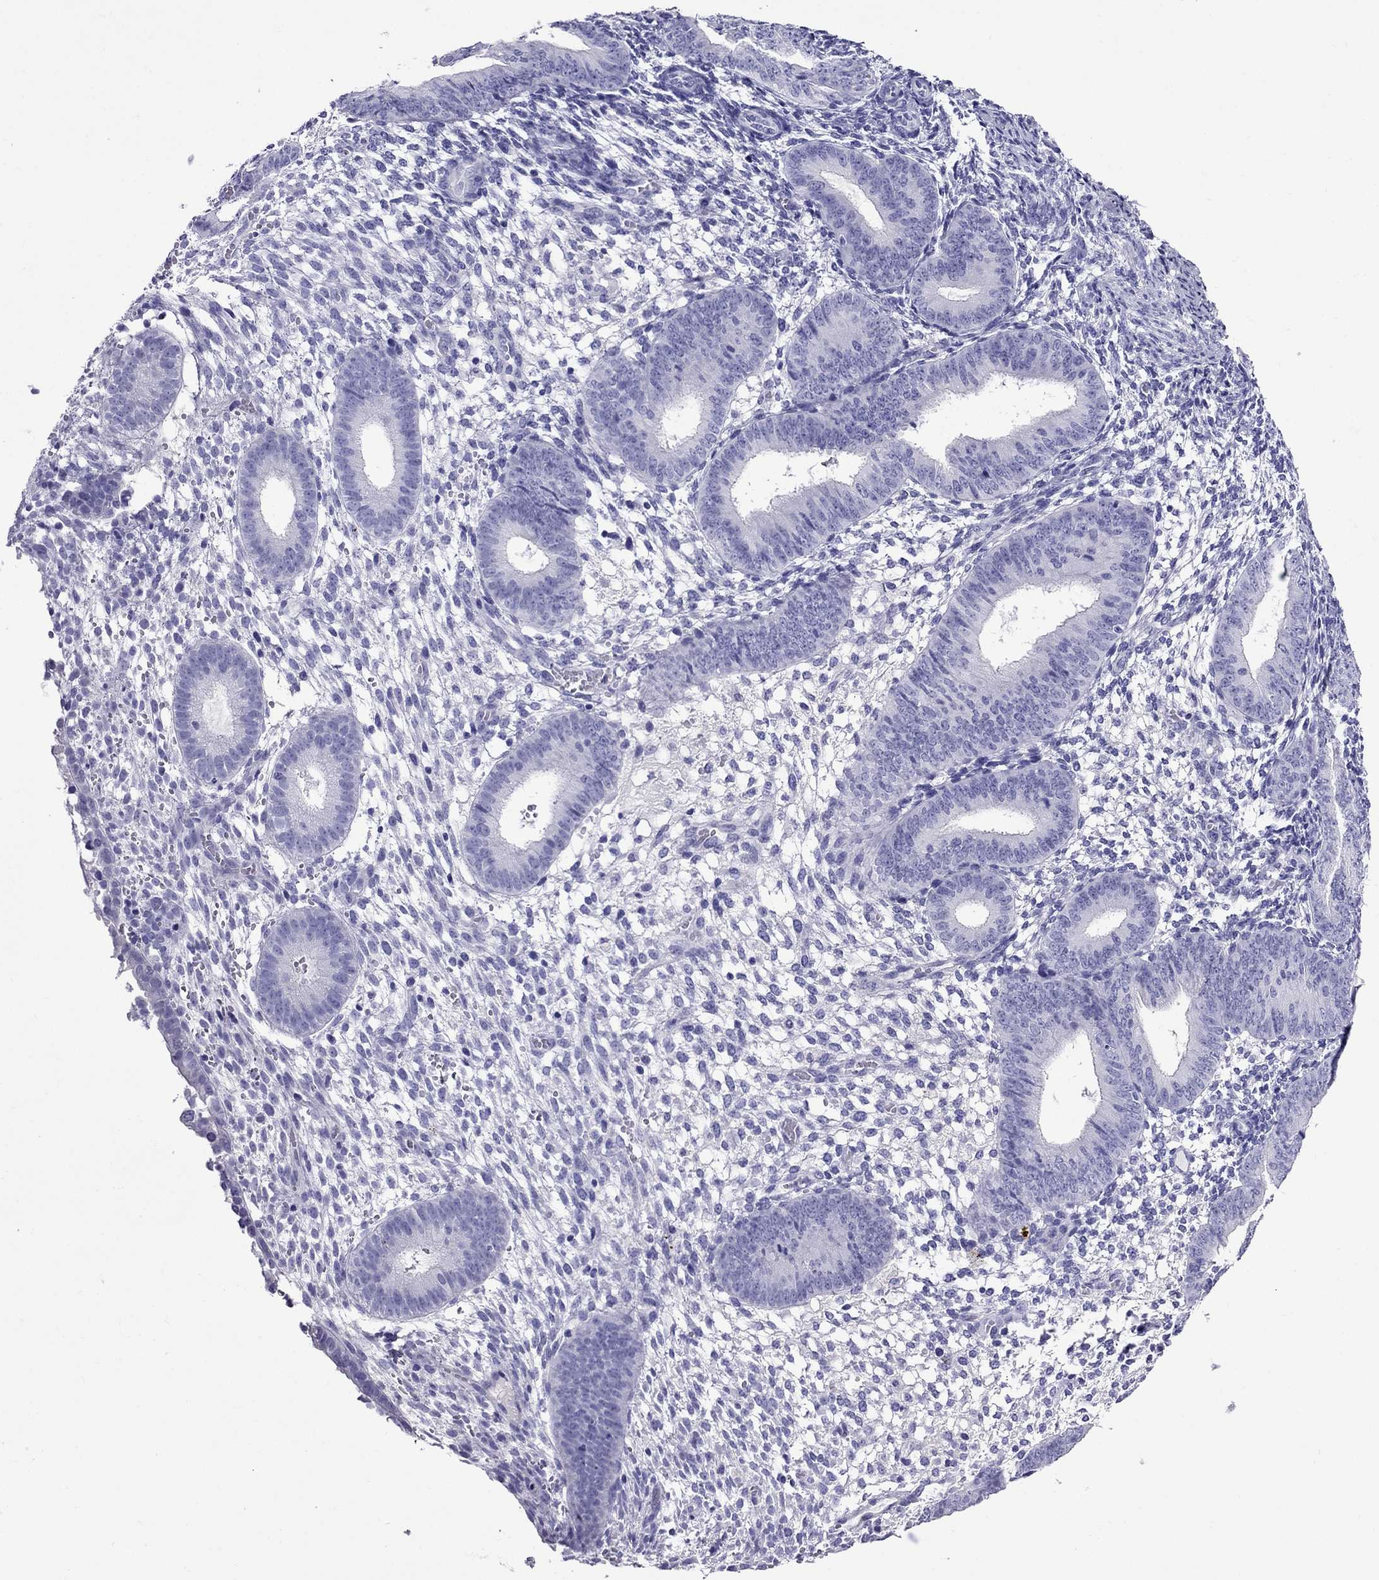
{"staining": {"intensity": "negative", "quantity": "none", "location": "none"}, "tissue": "endometrium", "cell_type": "Cells in endometrial stroma", "image_type": "normal", "snomed": [{"axis": "morphology", "description": "Normal tissue, NOS"}, {"axis": "topography", "description": "Endometrium"}], "caption": "A micrograph of human endometrium is negative for staining in cells in endometrial stroma. Brightfield microscopy of IHC stained with DAB (brown) and hematoxylin (blue), captured at high magnification.", "gene": "CRYBA1", "patient": {"sex": "female", "age": 39}}